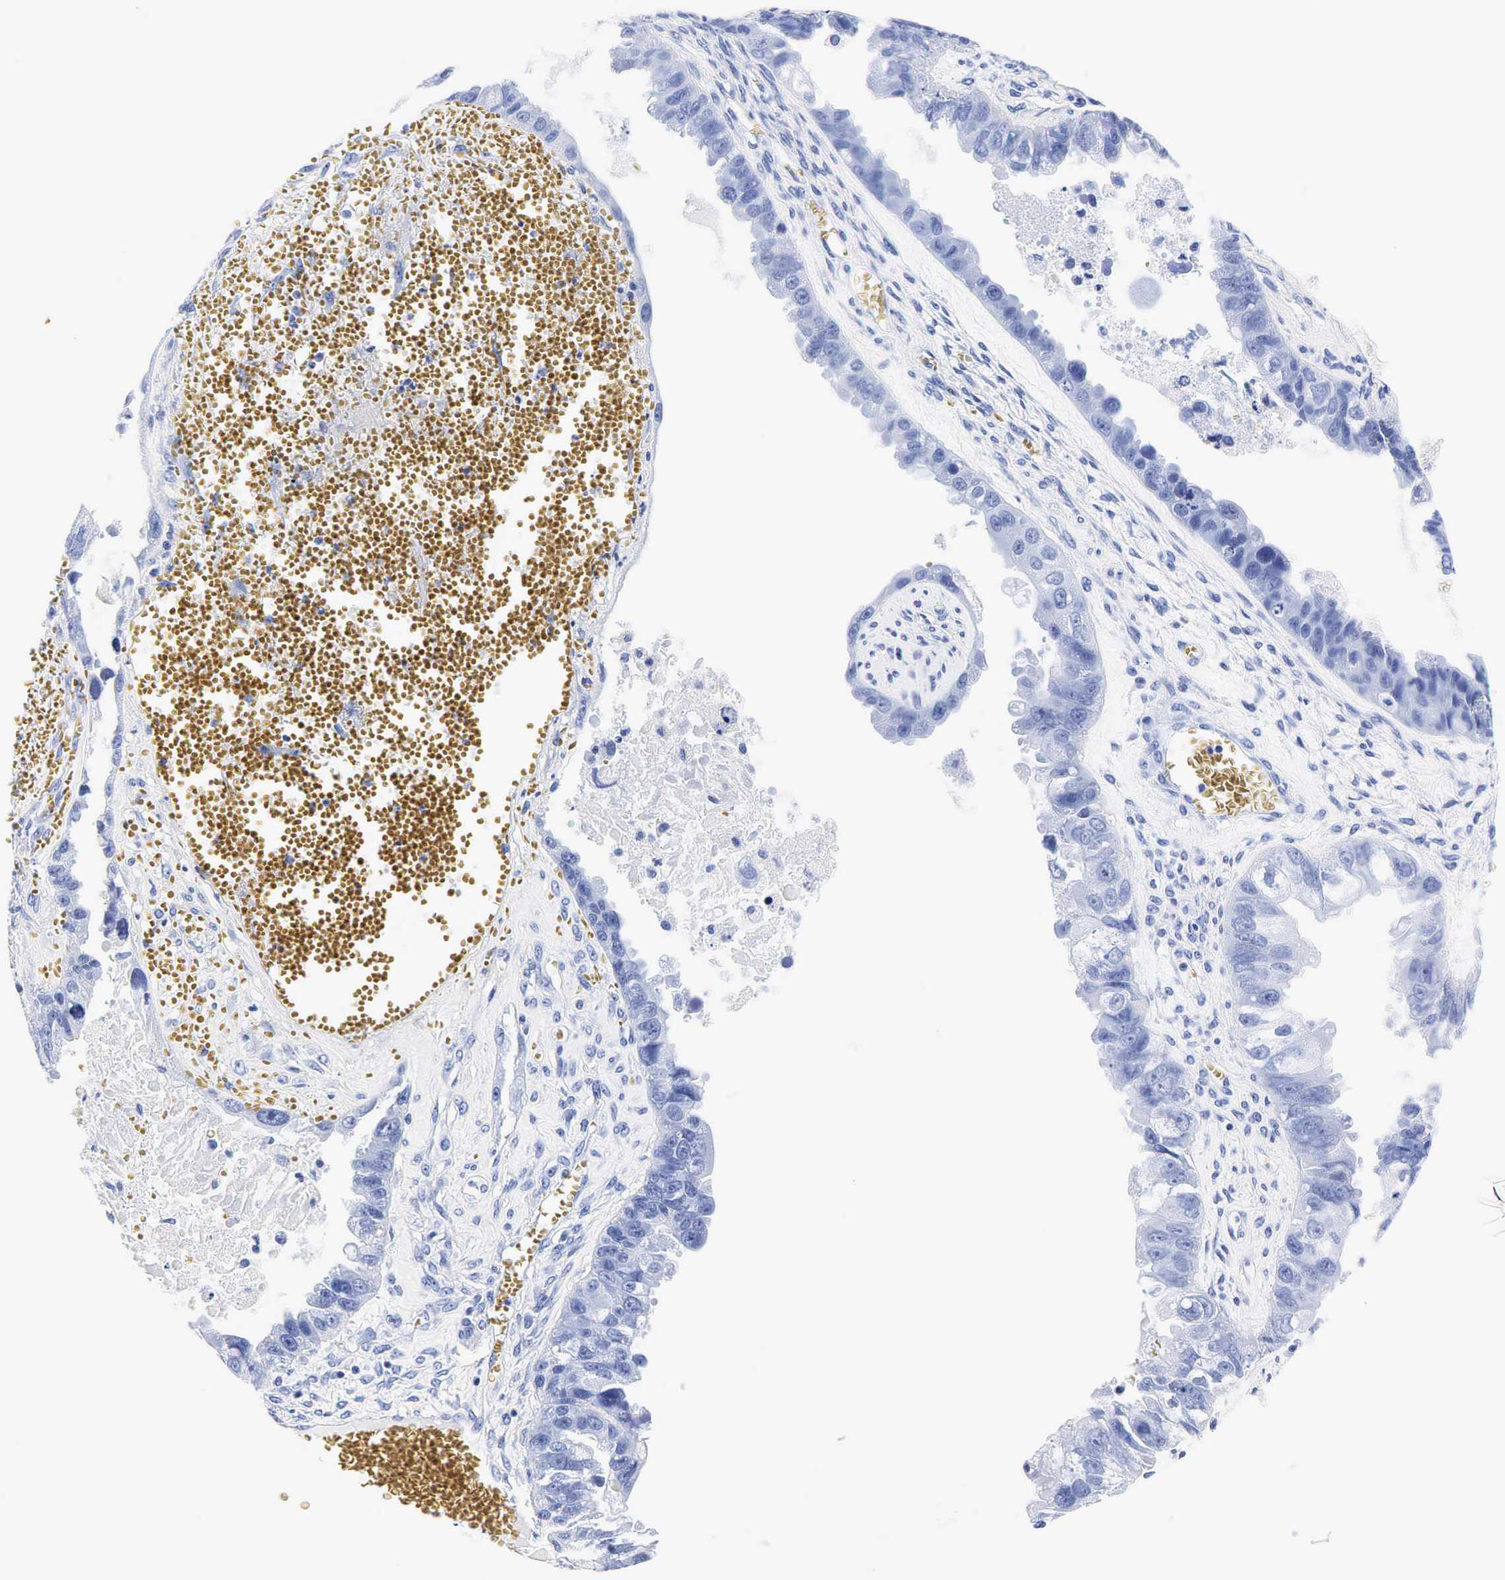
{"staining": {"intensity": "negative", "quantity": "none", "location": "none"}, "tissue": "ovarian cancer", "cell_type": "Tumor cells", "image_type": "cancer", "snomed": [{"axis": "morphology", "description": "Carcinoma, endometroid"}, {"axis": "topography", "description": "Ovary"}], "caption": "Endometroid carcinoma (ovarian) was stained to show a protein in brown. There is no significant positivity in tumor cells.", "gene": "KLK3", "patient": {"sex": "female", "age": 85}}